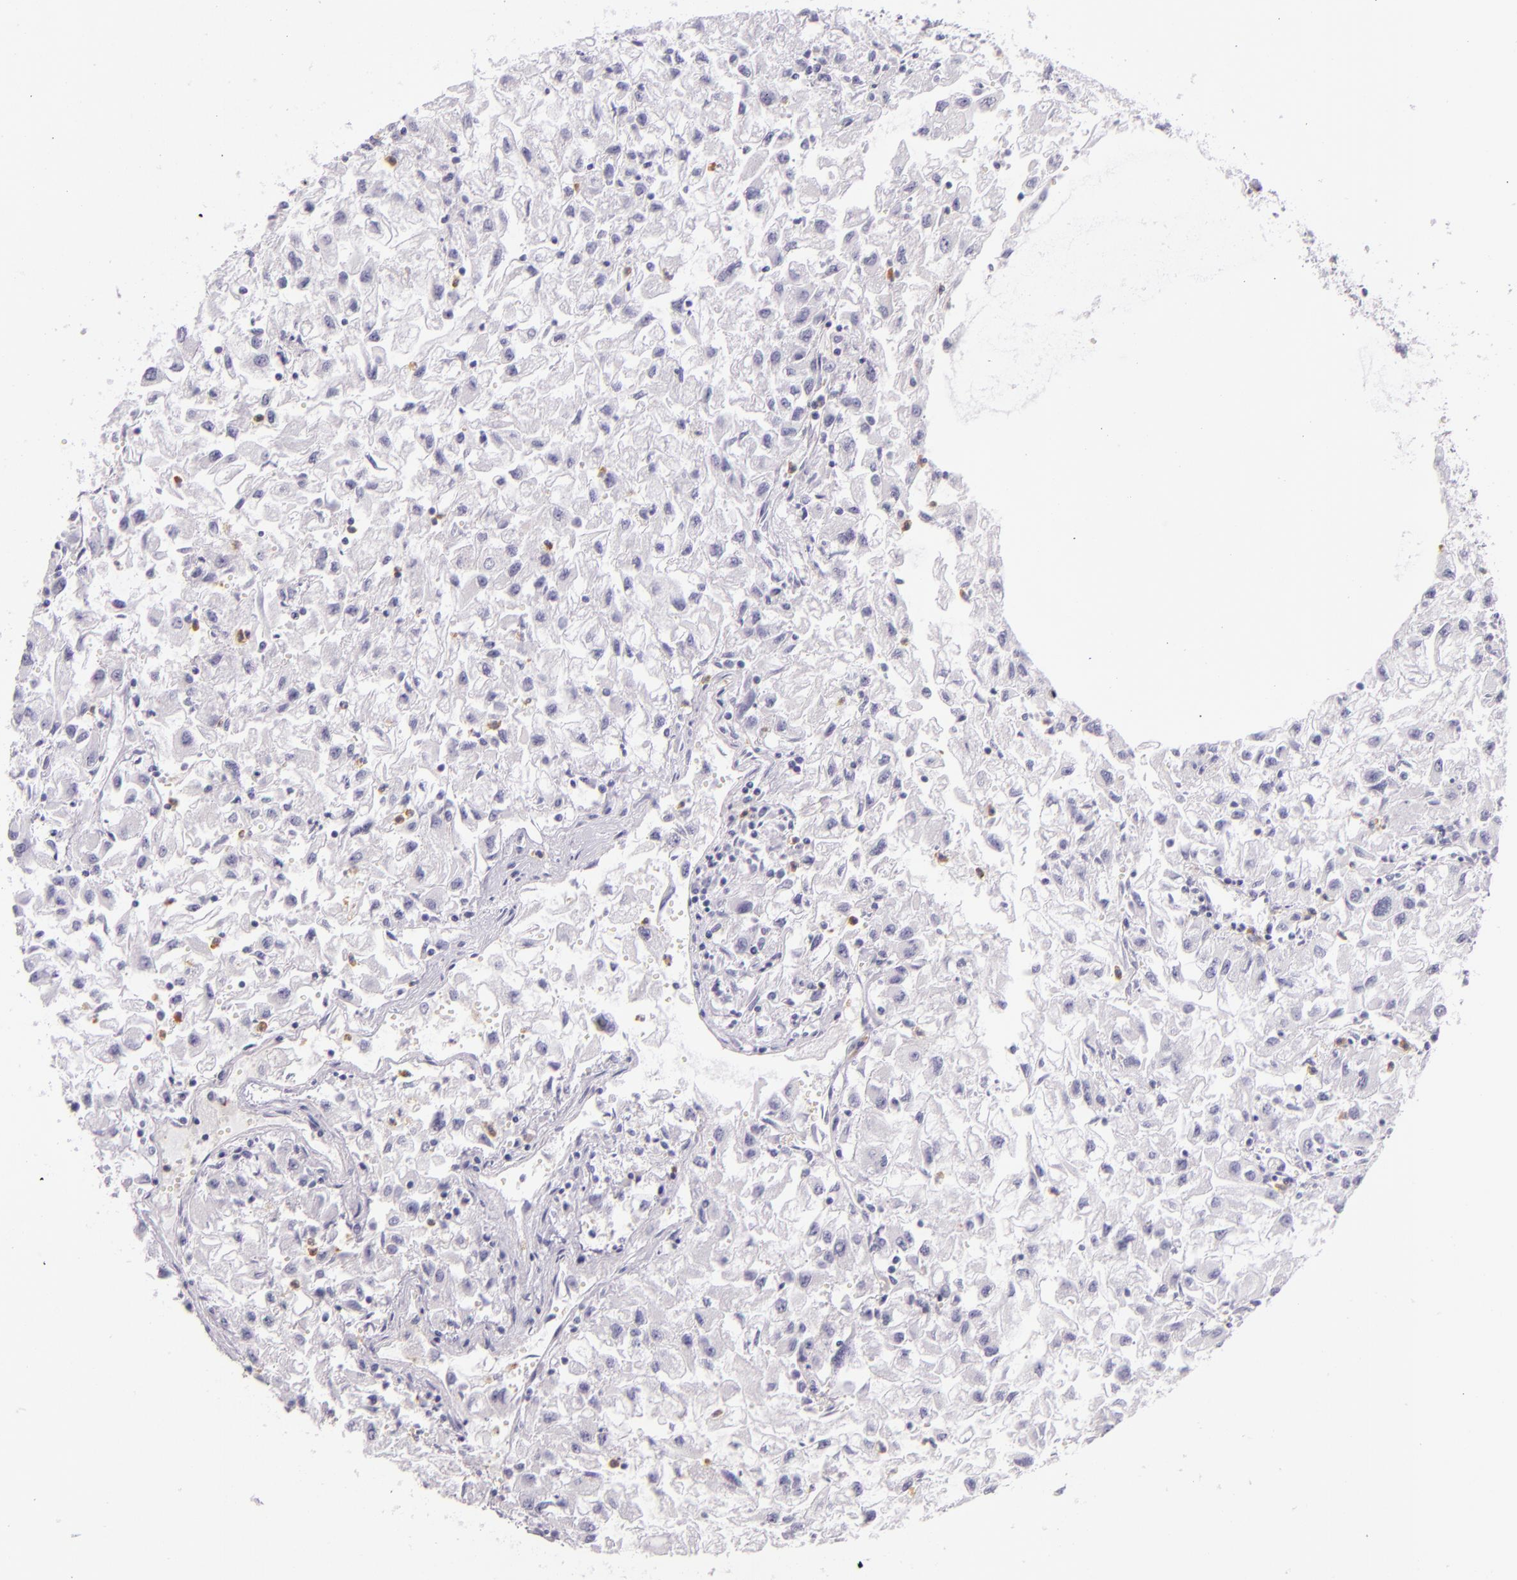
{"staining": {"intensity": "negative", "quantity": "none", "location": "none"}, "tissue": "renal cancer", "cell_type": "Tumor cells", "image_type": "cancer", "snomed": [{"axis": "morphology", "description": "Adenocarcinoma, NOS"}, {"axis": "topography", "description": "Kidney"}], "caption": "Histopathology image shows no significant protein positivity in tumor cells of renal cancer. (Stains: DAB (3,3'-diaminobenzidine) immunohistochemistry with hematoxylin counter stain, Microscopy: brightfield microscopy at high magnification).", "gene": "CEACAM1", "patient": {"sex": "male", "age": 59}}